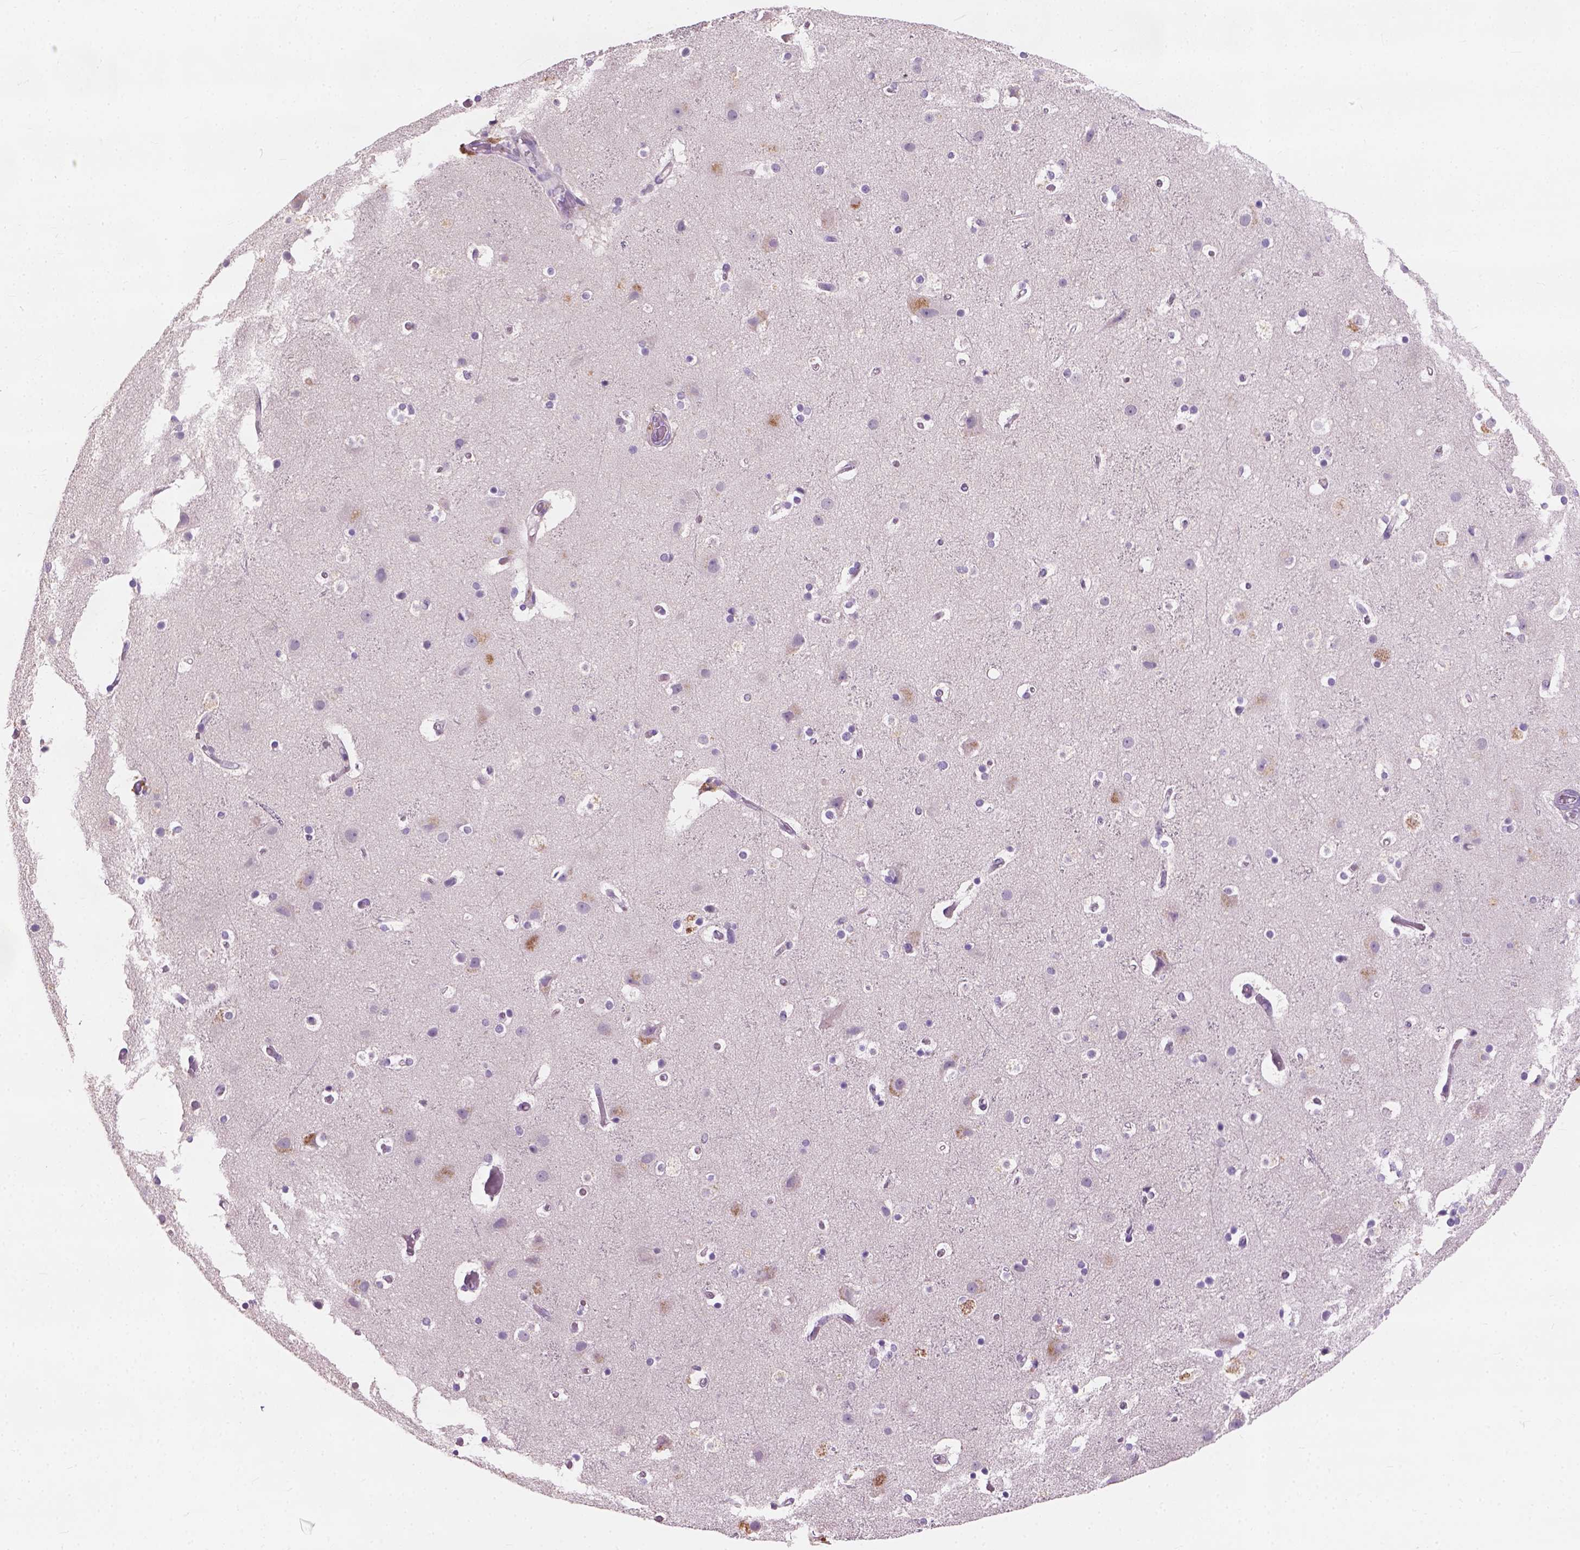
{"staining": {"intensity": "negative", "quantity": "none", "location": "none"}, "tissue": "cerebral cortex", "cell_type": "Endothelial cells", "image_type": "normal", "snomed": [{"axis": "morphology", "description": "Normal tissue, NOS"}, {"axis": "topography", "description": "Cerebral cortex"}], "caption": "The immunohistochemistry photomicrograph has no significant positivity in endothelial cells of cerebral cortex. Nuclei are stained in blue.", "gene": "KRT17", "patient": {"sex": "female", "age": 52}}